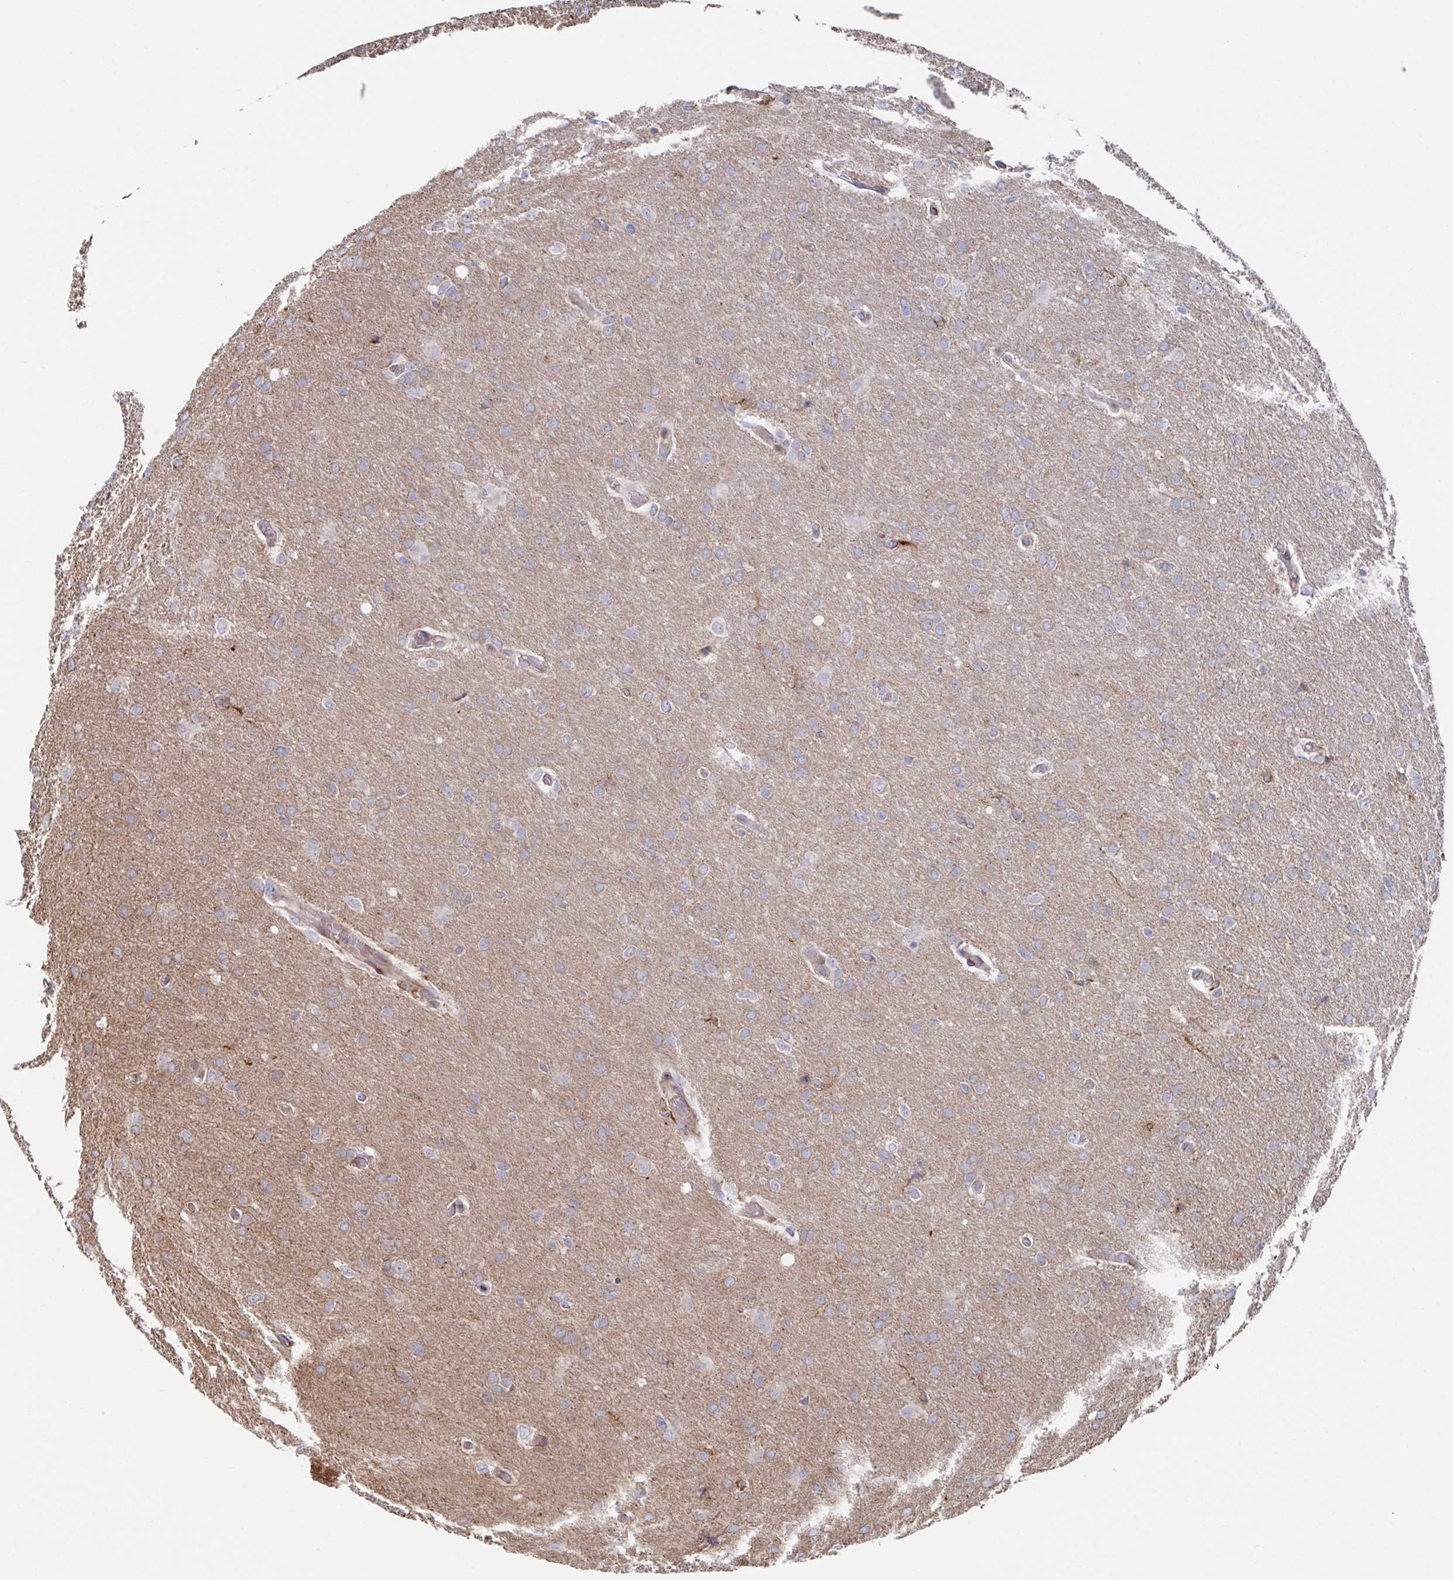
{"staining": {"intensity": "negative", "quantity": "none", "location": "none"}, "tissue": "glioma", "cell_type": "Tumor cells", "image_type": "cancer", "snomed": [{"axis": "morphology", "description": "Glioma, malignant, High grade"}, {"axis": "topography", "description": "Brain"}], "caption": "DAB (3,3'-diaminobenzidine) immunohistochemical staining of human malignant high-grade glioma reveals no significant staining in tumor cells.", "gene": "FJX1", "patient": {"sex": "male", "age": 53}}